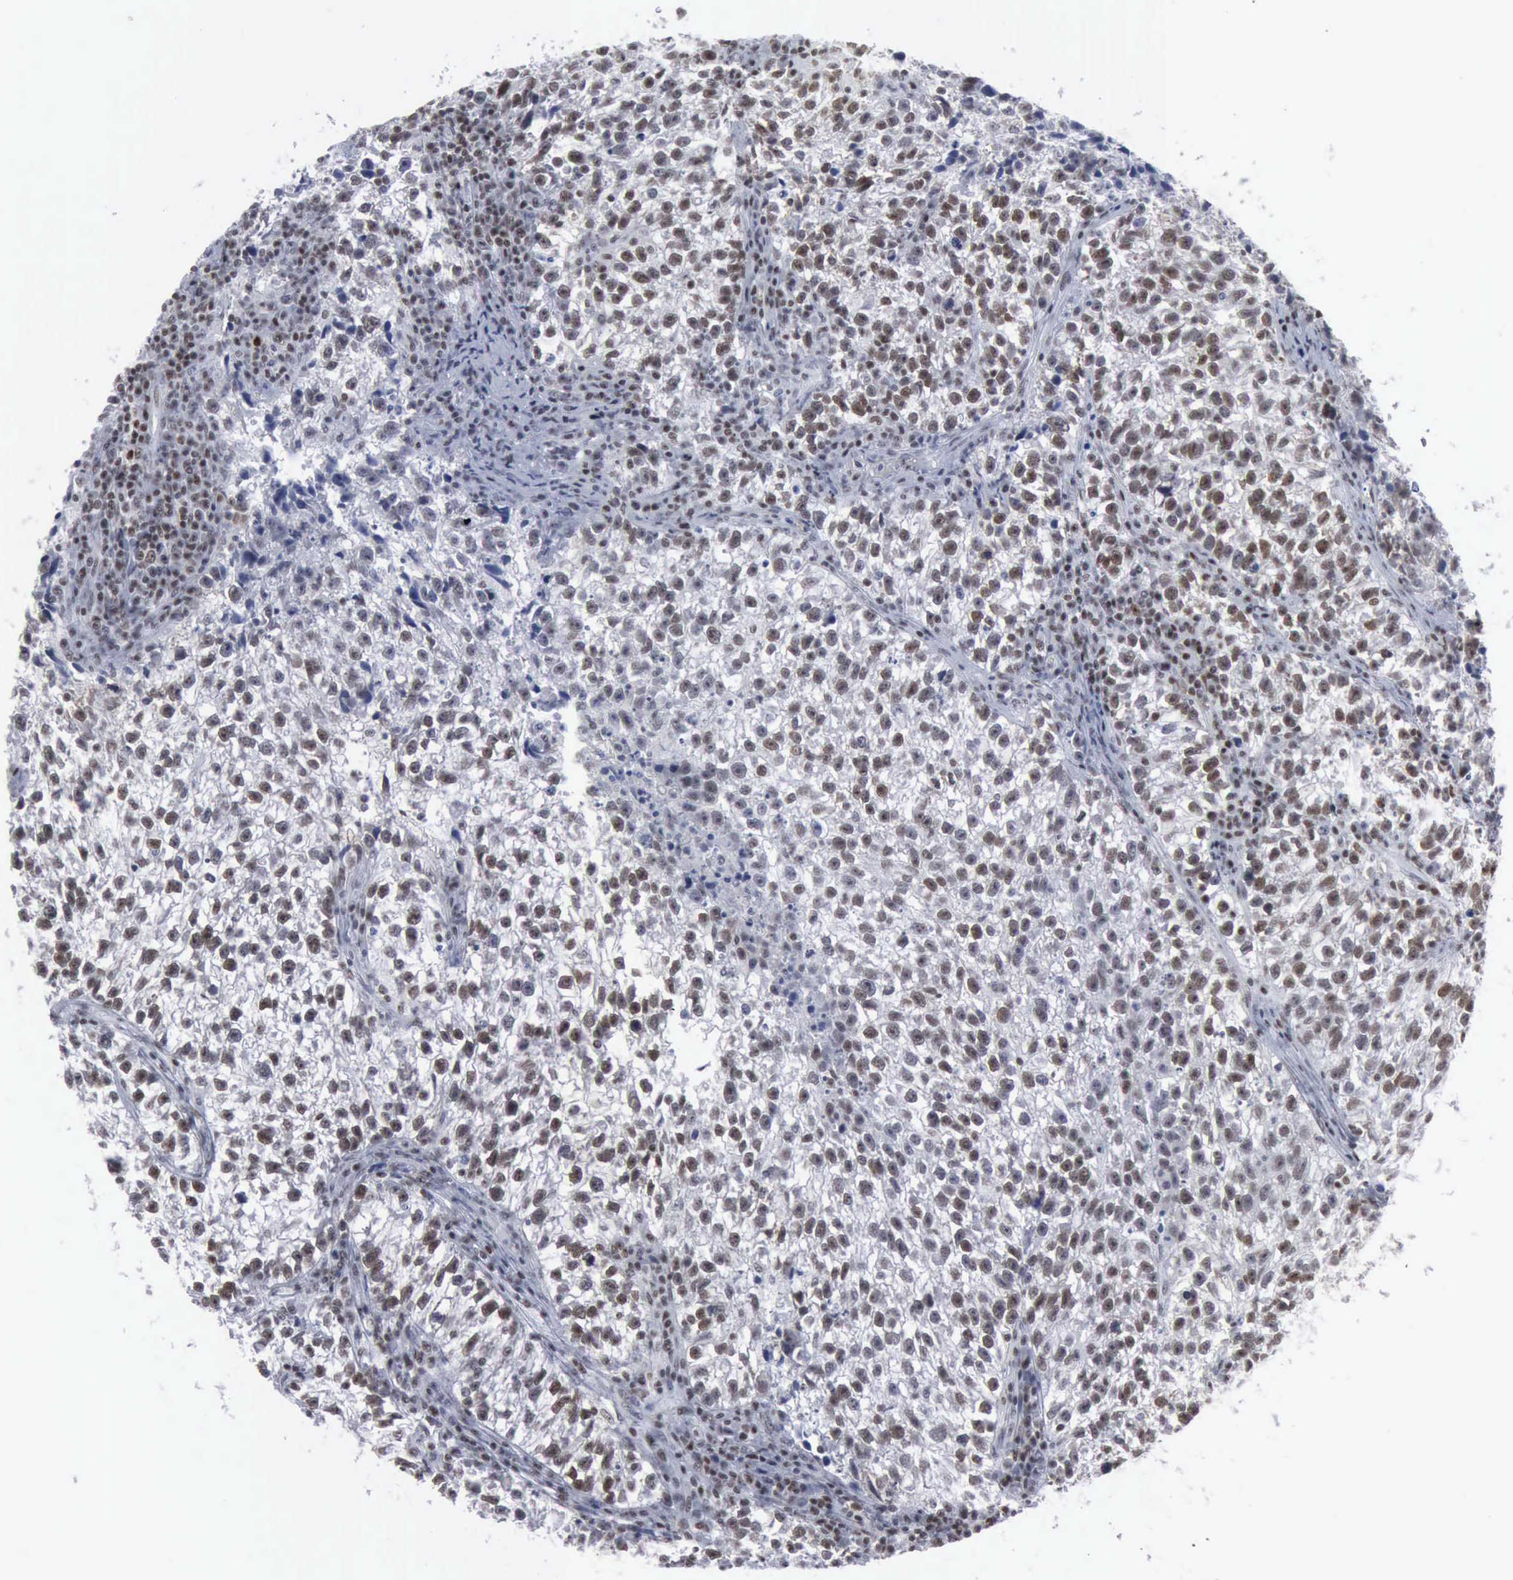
{"staining": {"intensity": "weak", "quantity": "25%-75%", "location": "nuclear"}, "tissue": "testis cancer", "cell_type": "Tumor cells", "image_type": "cancer", "snomed": [{"axis": "morphology", "description": "Seminoma, NOS"}, {"axis": "topography", "description": "Testis"}], "caption": "The immunohistochemical stain labels weak nuclear staining in tumor cells of testis cancer (seminoma) tissue.", "gene": "XPA", "patient": {"sex": "male", "age": 38}}